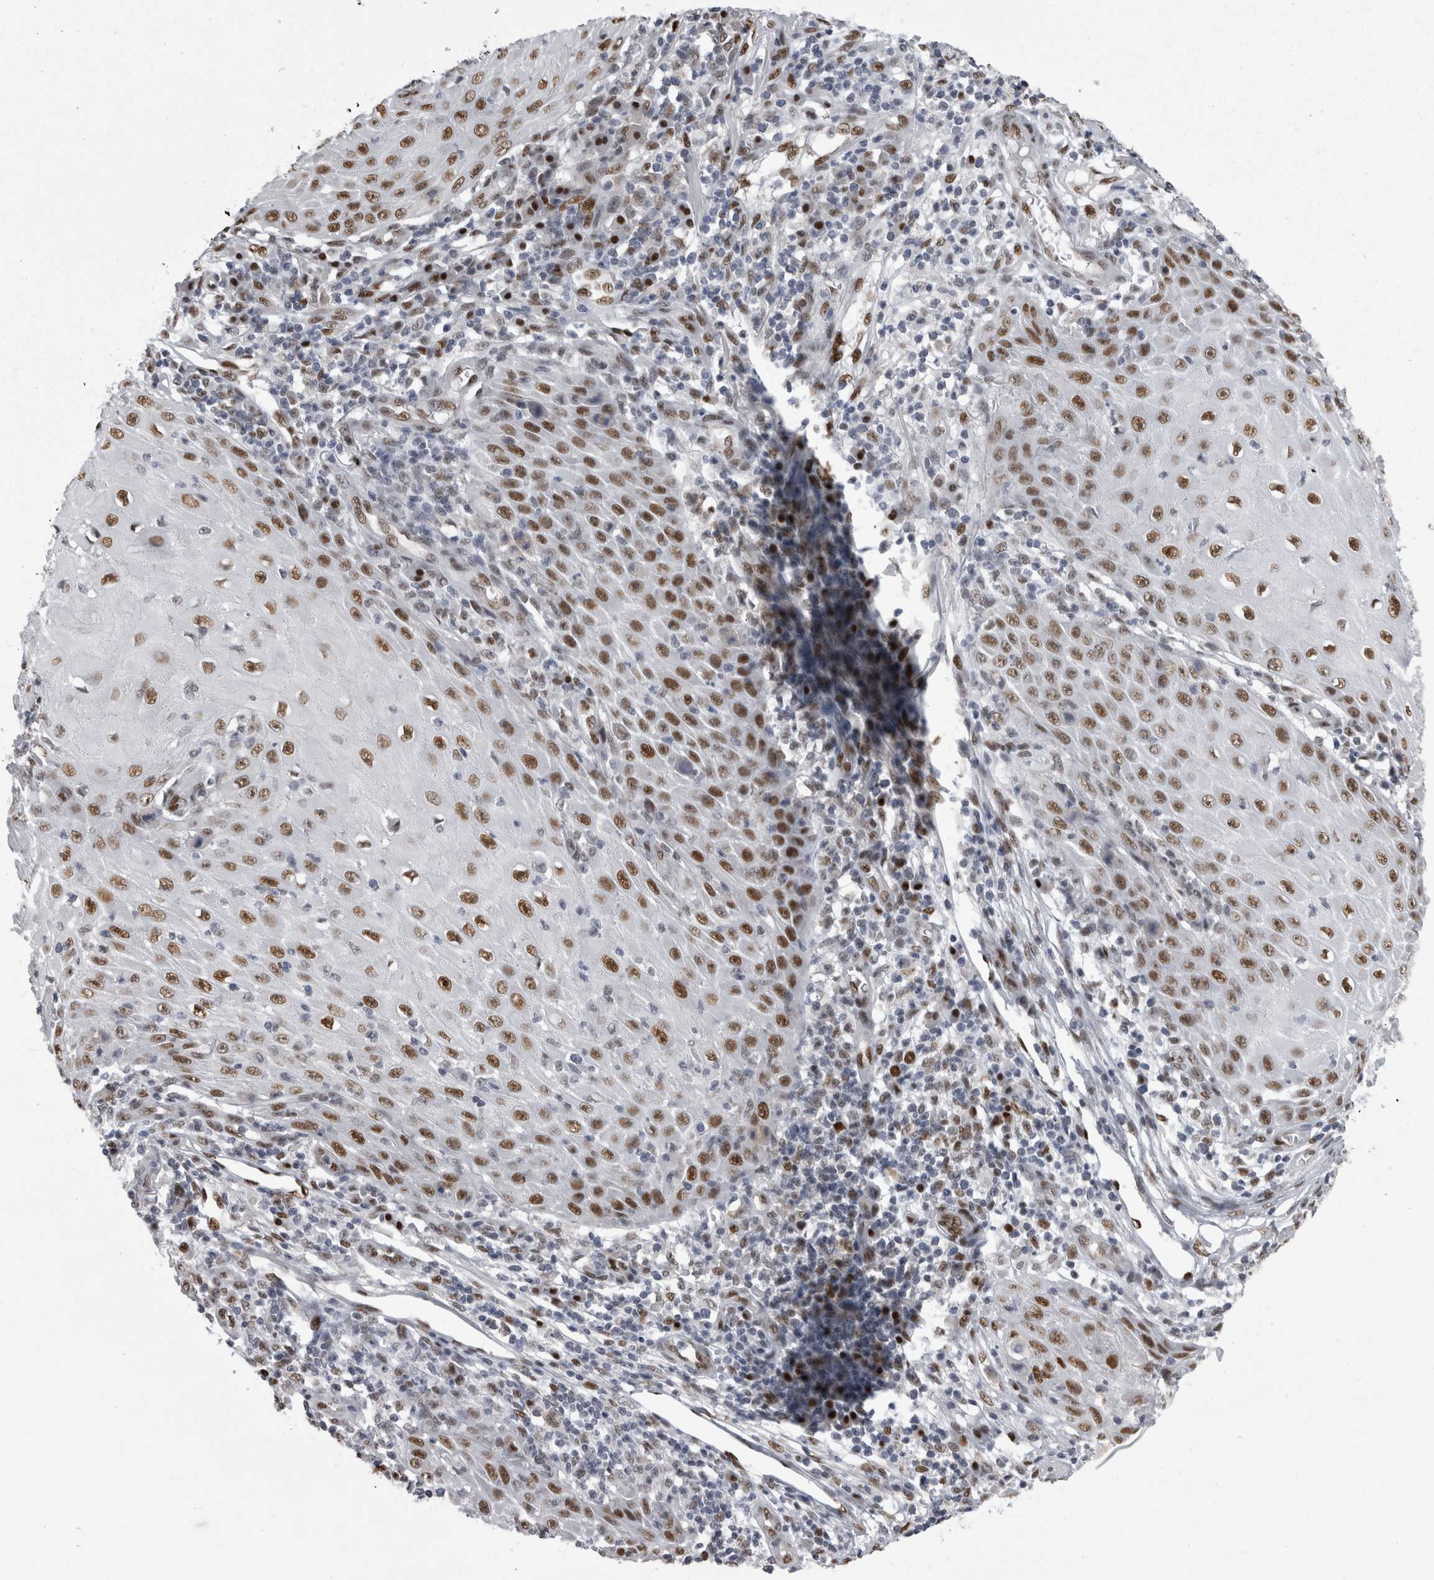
{"staining": {"intensity": "moderate", "quantity": ">75%", "location": "nuclear"}, "tissue": "skin cancer", "cell_type": "Tumor cells", "image_type": "cancer", "snomed": [{"axis": "morphology", "description": "Squamous cell carcinoma, NOS"}, {"axis": "topography", "description": "Skin"}], "caption": "The image shows a brown stain indicating the presence of a protein in the nuclear of tumor cells in skin squamous cell carcinoma.", "gene": "C1orf54", "patient": {"sex": "female", "age": 73}}